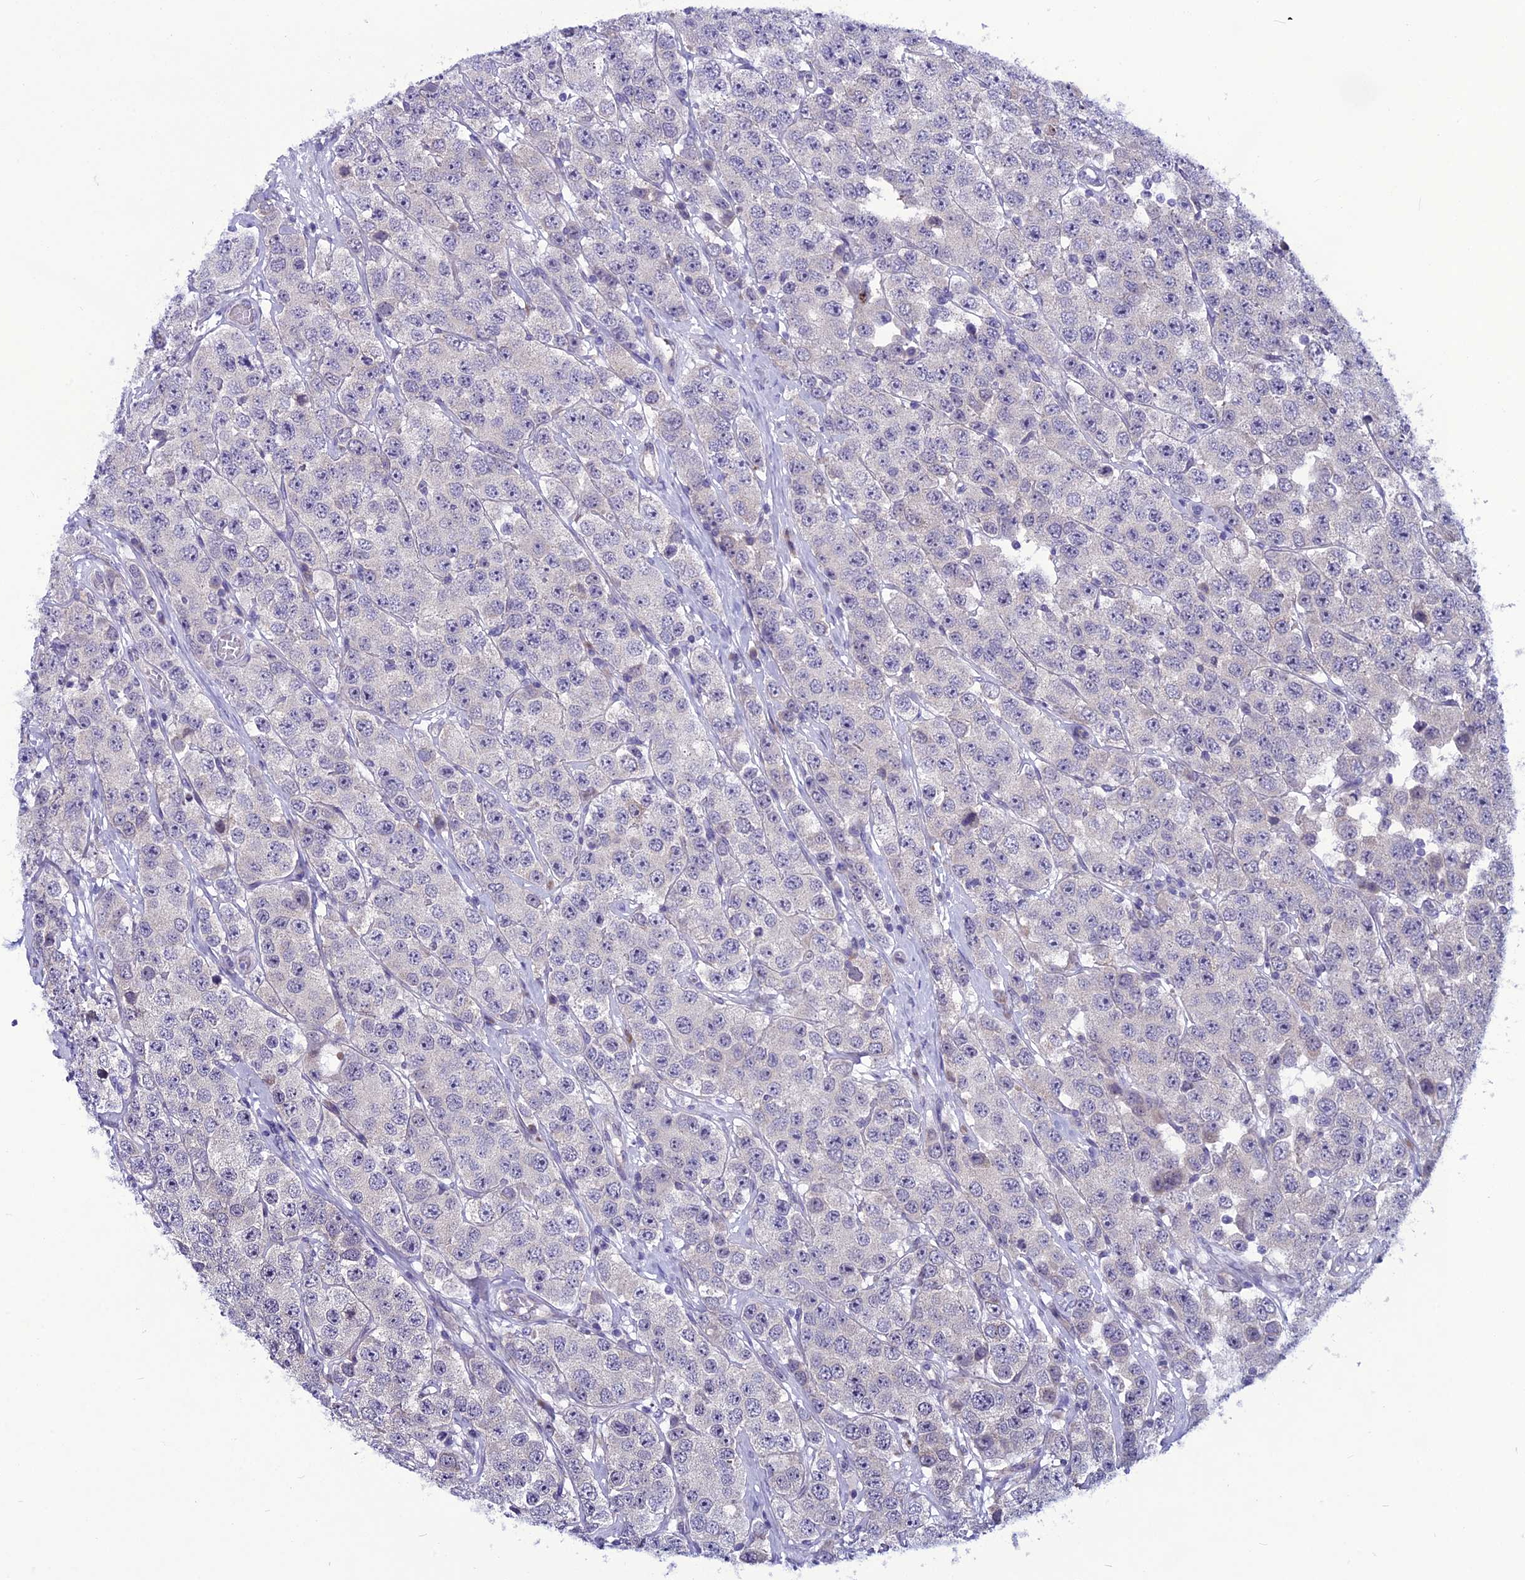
{"staining": {"intensity": "negative", "quantity": "none", "location": "none"}, "tissue": "testis cancer", "cell_type": "Tumor cells", "image_type": "cancer", "snomed": [{"axis": "morphology", "description": "Seminoma, NOS"}, {"axis": "topography", "description": "Testis"}], "caption": "An IHC photomicrograph of testis seminoma is shown. There is no staining in tumor cells of testis seminoma.", "gene": "PSMF1", "patient": {"sex": "male", "age": 28}}